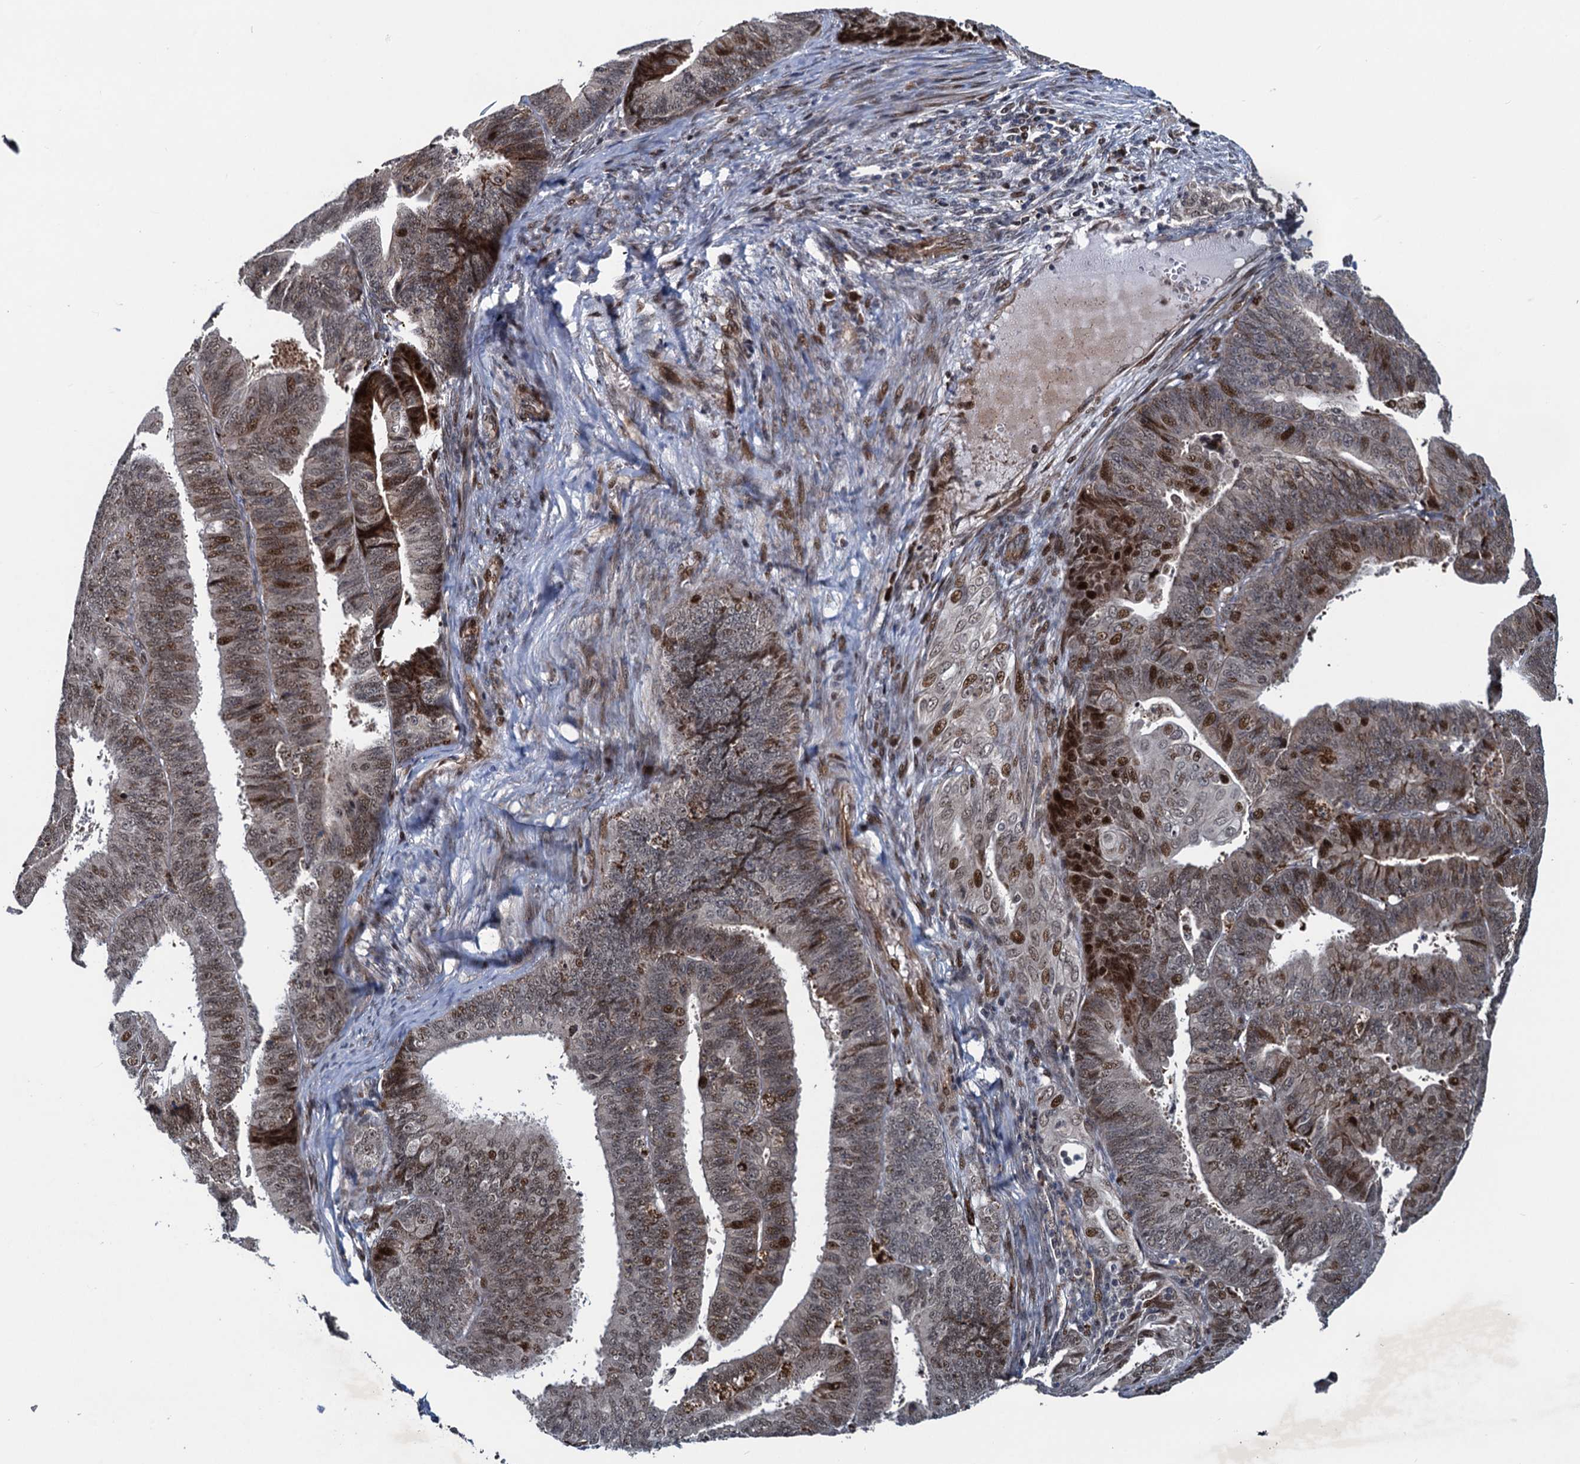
{"staining": {"intensity": "moderate", "quantity": "25%-75%", "location": "nuclear"}, "tissue": "endometrial cancer", "cell_type": "Tumor cells", "image_type": "cancer", "snomed": [{"axis": "morphology", "description": "Adenocarcinoma, NOS"}, {"axis": "topography", "description": "Endometrium"}], "caption": "The micrograph demonstrates a brown stain indicating the presence of a protein in the nuclear of tumor cells in adenocarcinoma (endometrial).", "gene": "ATOSA", "patient": {"sex": "female", "age": 73}}